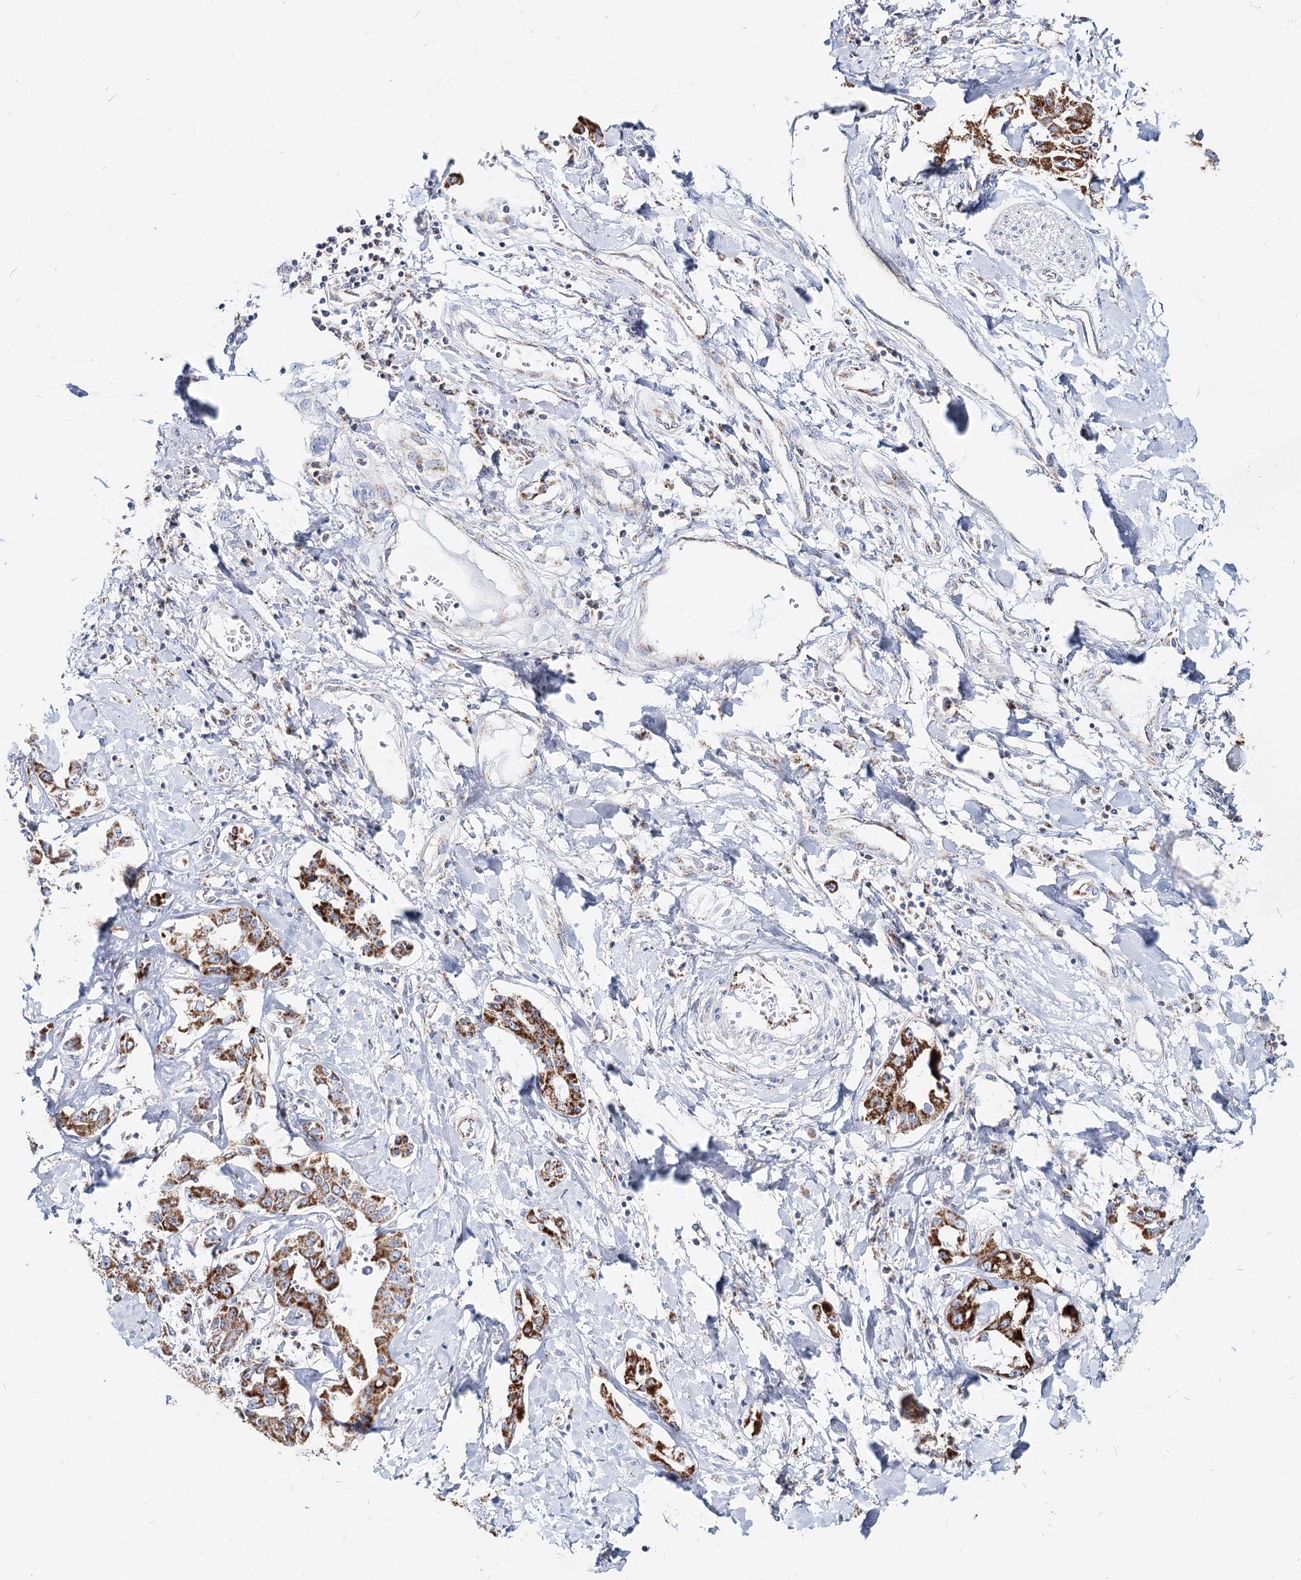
{"staining": {"intensity": "strong", "quantity": ">75%", "location": "cytoplasmic/membranous"}, "tissue": "liver cancer", "cell_type": "Tumor cells", "image_type": "cancer", "snomed": [{"axis": "morphology", "description": "Cholangiocarcinoma"}, {"axis": "topography", "description": "Liver"}], "caption": "About >75% of tumor cells in liver cancer (cholangiocarcinoma) reveal strong cytoplasmic/membranous protein staining as visualized by brown immunohistochemical staining.", "gene": "MCCC2", "patient": {"sex": "male", "age": 59}}